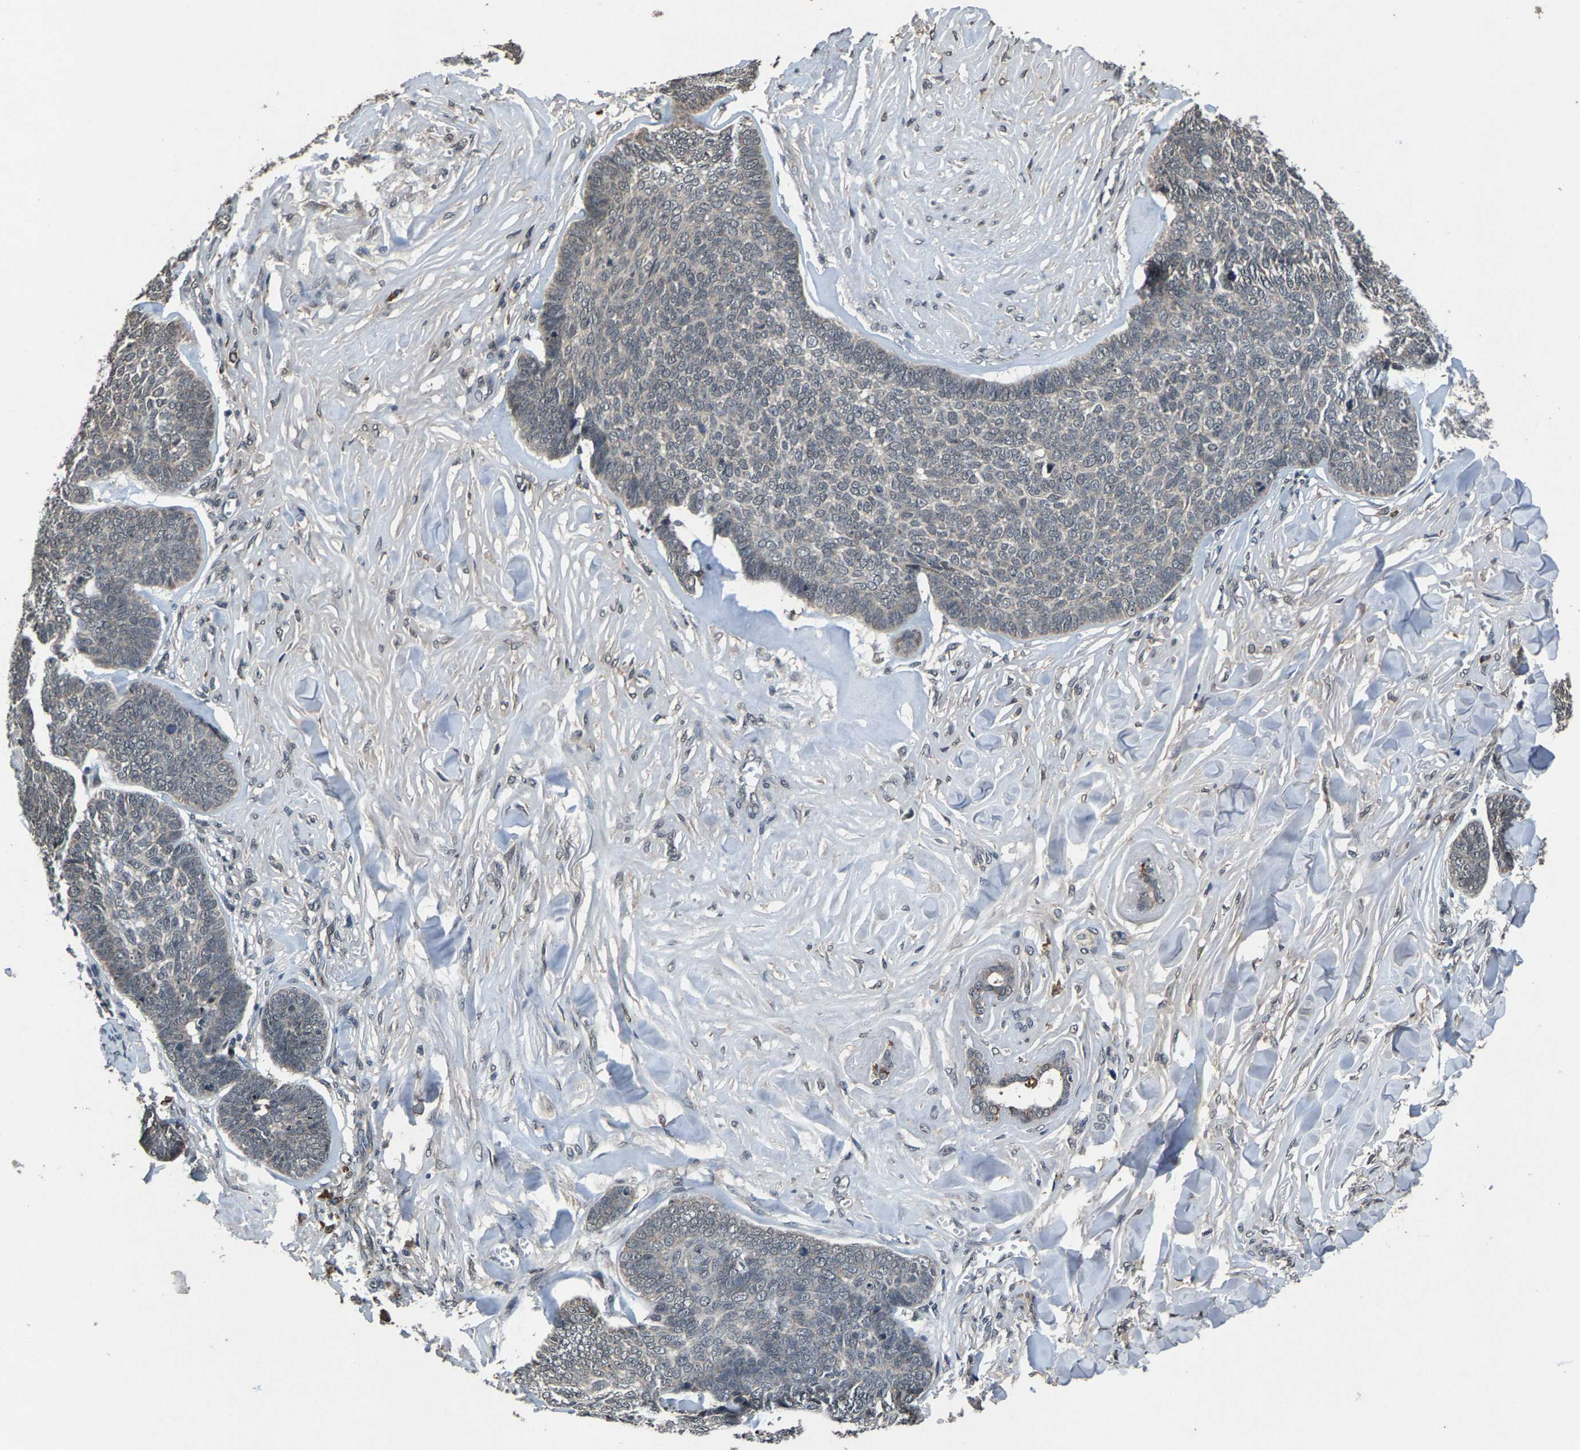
{"staining": {"intensity": "negative", "quantity": "none", "location": "none"}, "tissue": "skin cancer", "cell_type": "Tumor cells", "image_type": "cancer", "snomed": [{"axis": "morphology", "description": "Basal cell carcinoma"}, {"axis": "topography", "description": "Skin"}], "caption": "Tumor cells are negative for protein expression in human skin cancer (basal cell carcinoma).", "gene": "HUWE1", "patient": {"sex": "male", "age": 84}}